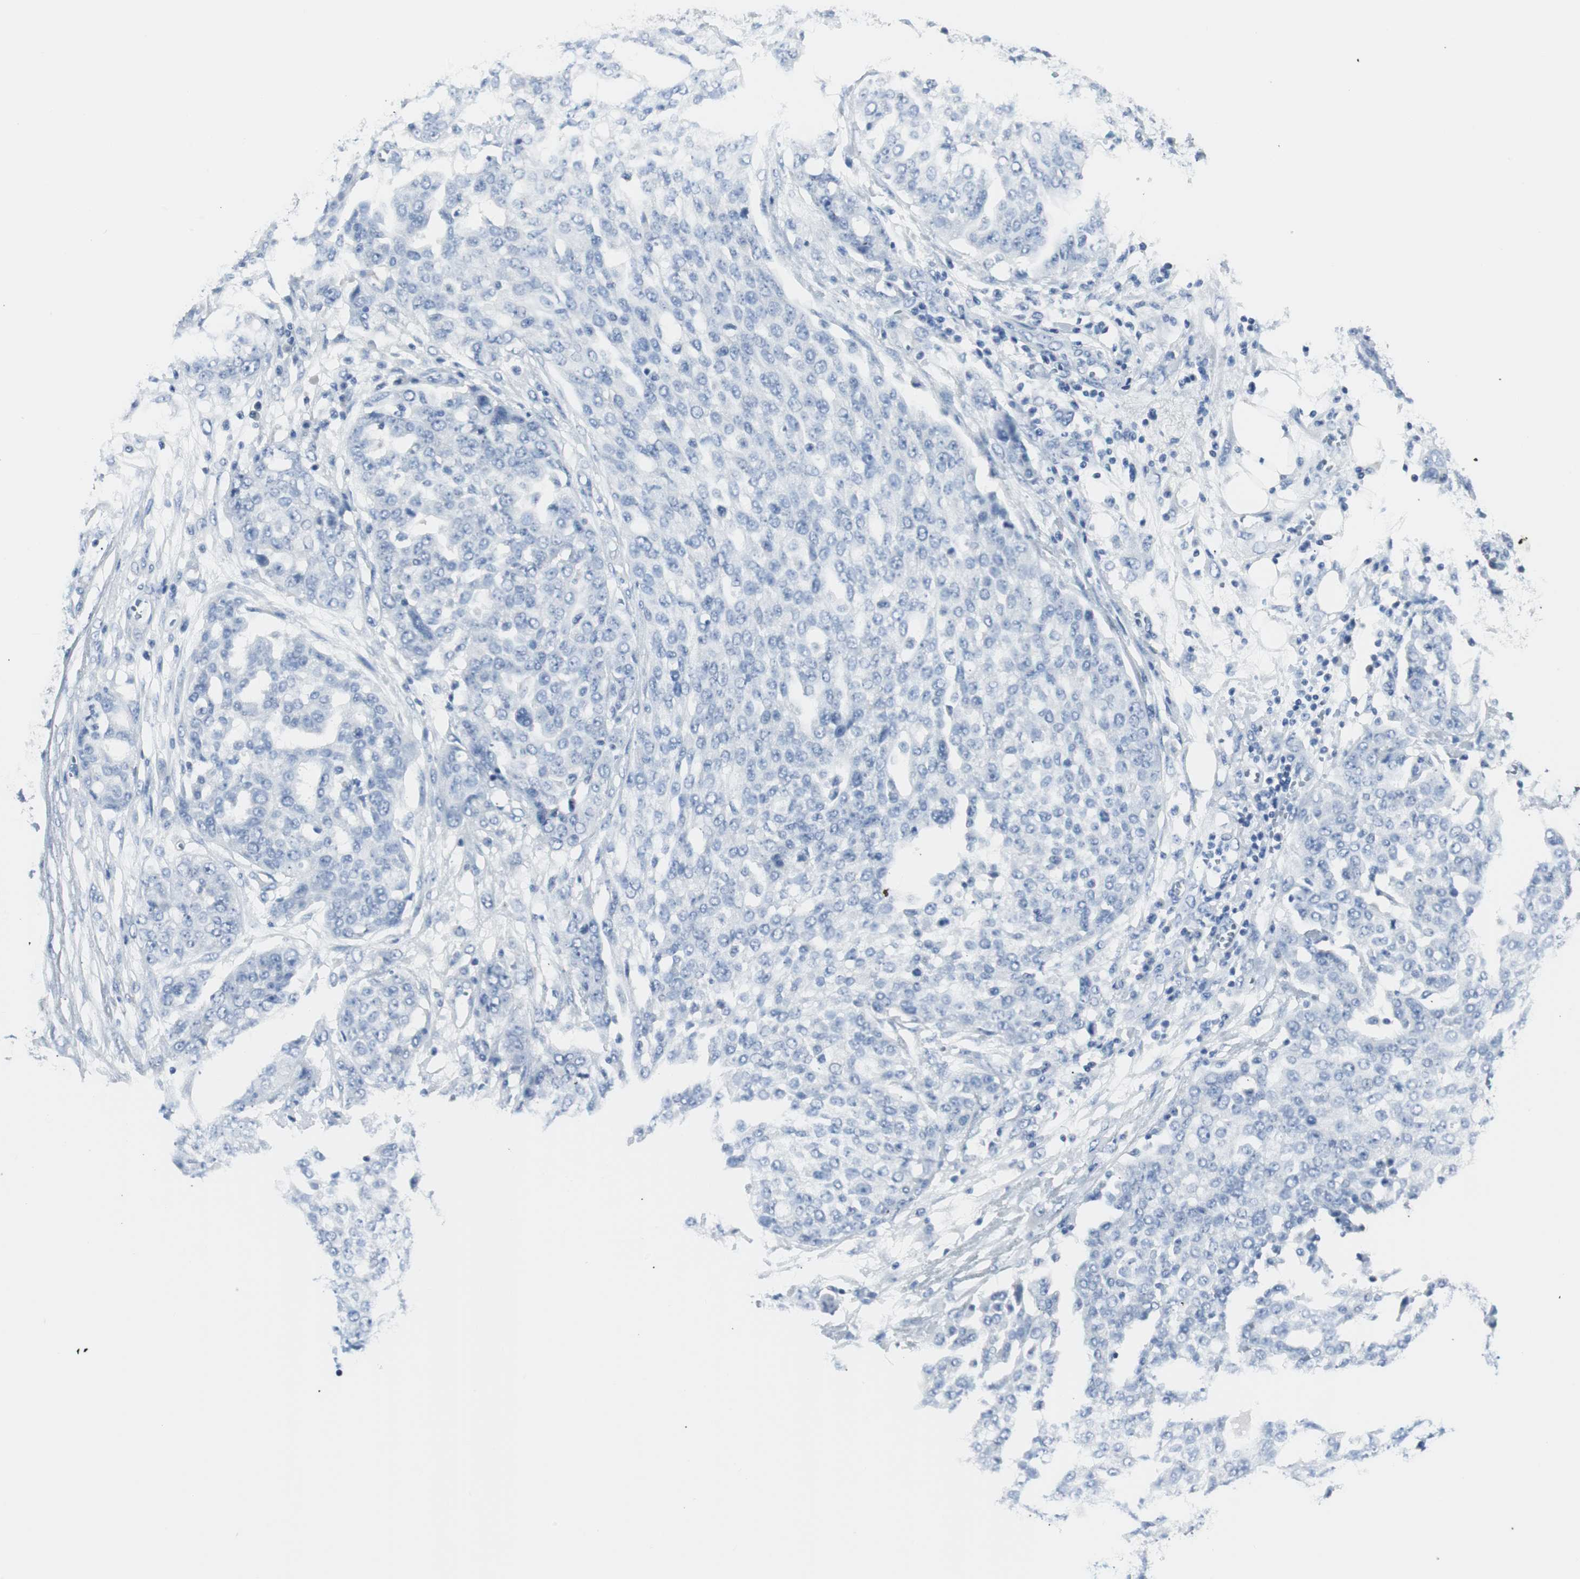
{"staining": {"intensity": "negative", "quantity": "none", "location": "none"}, "tissue": "ovarian cancer", "cell_type": "Tumor cells", "image_type": "cancer", "snomed": [{"axis": "morphology", "description": "Cystadenocarcinoma, serous, NOS"}, {"axis": "topography", "description": "Soft tissue"}, {"axis": "topography", "description": "Ovary"}], "caption": "Tumor cells show no significant staining in serous cystadenocarcinoma (ovarian).", "gene": "GAP43", "patient": {"sex": "female", "age": 57}}